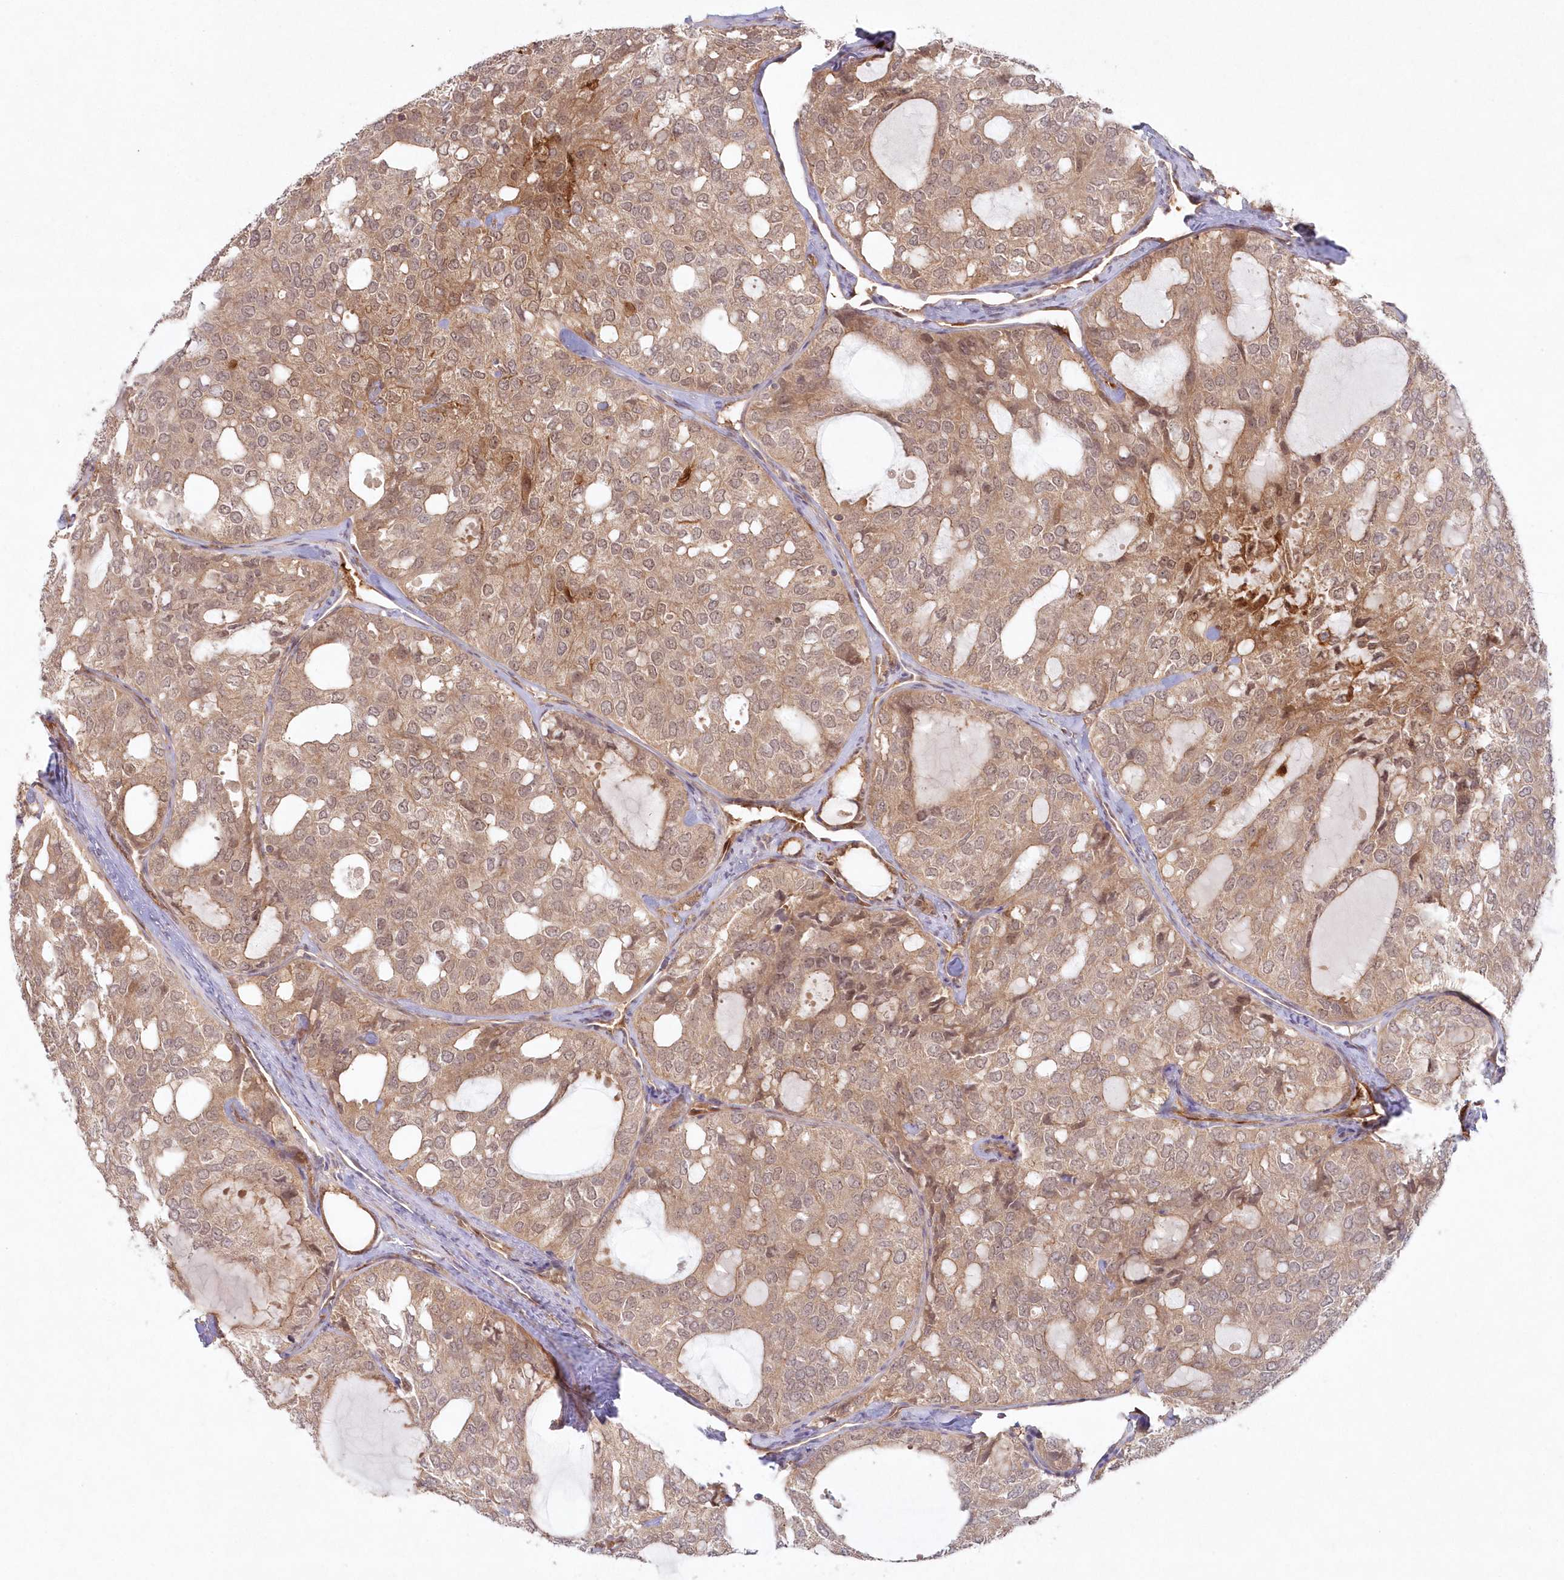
{"staining": {"intensity": "weak", "quantity": ">75%", "location": "cytoplasmic/membranous,nuclear"}, "tissue": "thyroid cancer", "cell_type": "Tumor cells", "image_type": "cancer", "snomed": [{"axis": "morphology", "description": "Follicular adenoma carcinoma, NOS"}, {"axis": "topography", "description": "Thyroid gland"}], "caption": "Tumor cells show low levels of weak cytoplasmic/membranous and nuclear positivity in approximately >75% of cells in thyroid cancer (follicular adenoma carcinoma).", "gene": "GBE1", "patient": {"sex": "male", "age": 75}}